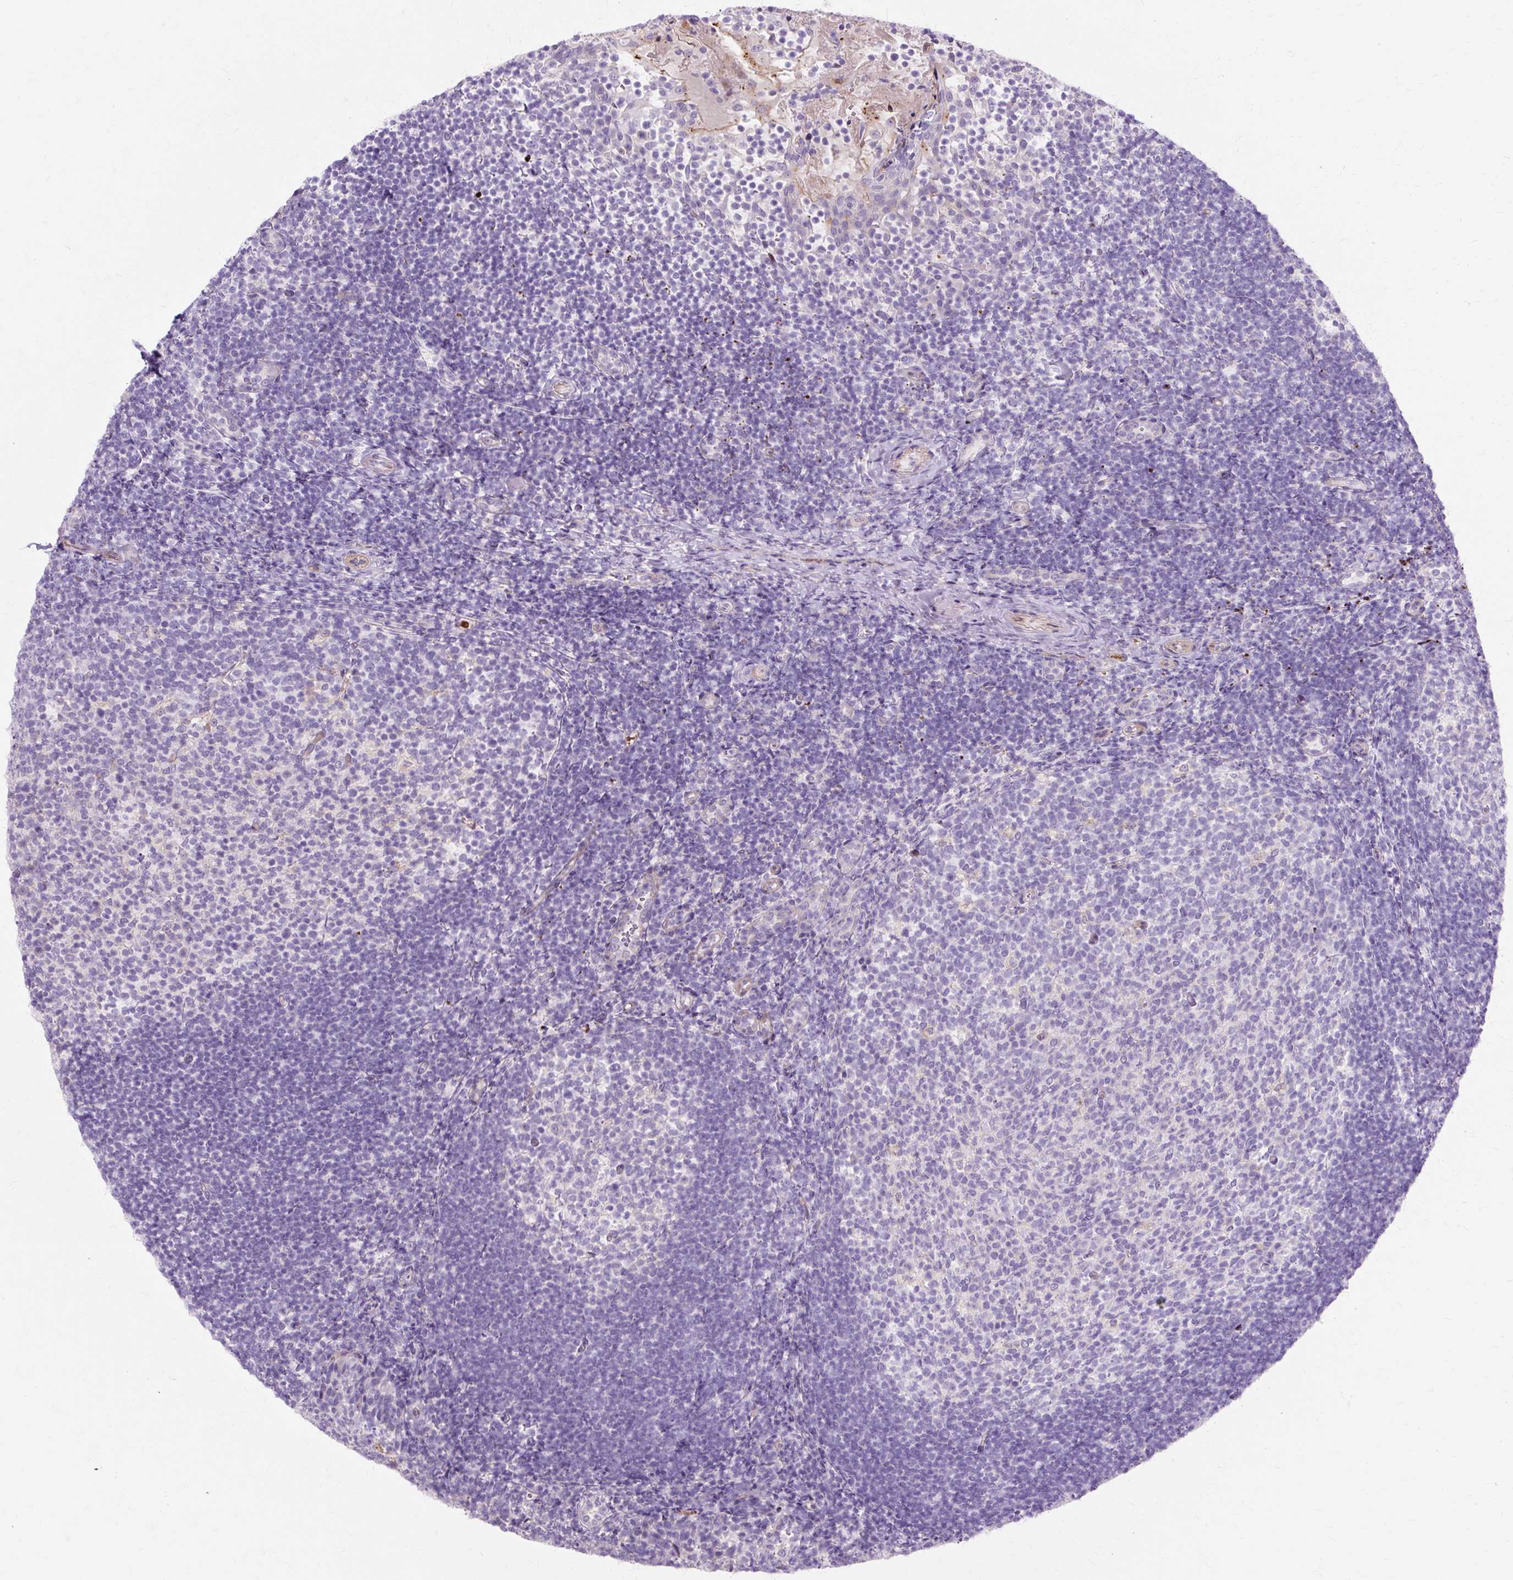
{"staining": {"intensity": "negative", "quantity": "none", "location": "none"}, "tissue": "tonsil", "cell_type": "Germinal center cells", "image_type": "normal", "snomed": [{"axis": "morphology", "description": "Normal tissue, NOS"}, {"axis": "topography", "description": "Tonsil"}], "caption": "The micrograph demonstrates no staining of germinal center cells in normal tonsil.", "gene": "DCTN4", "patient": {"sex": "female", "age": 10}}